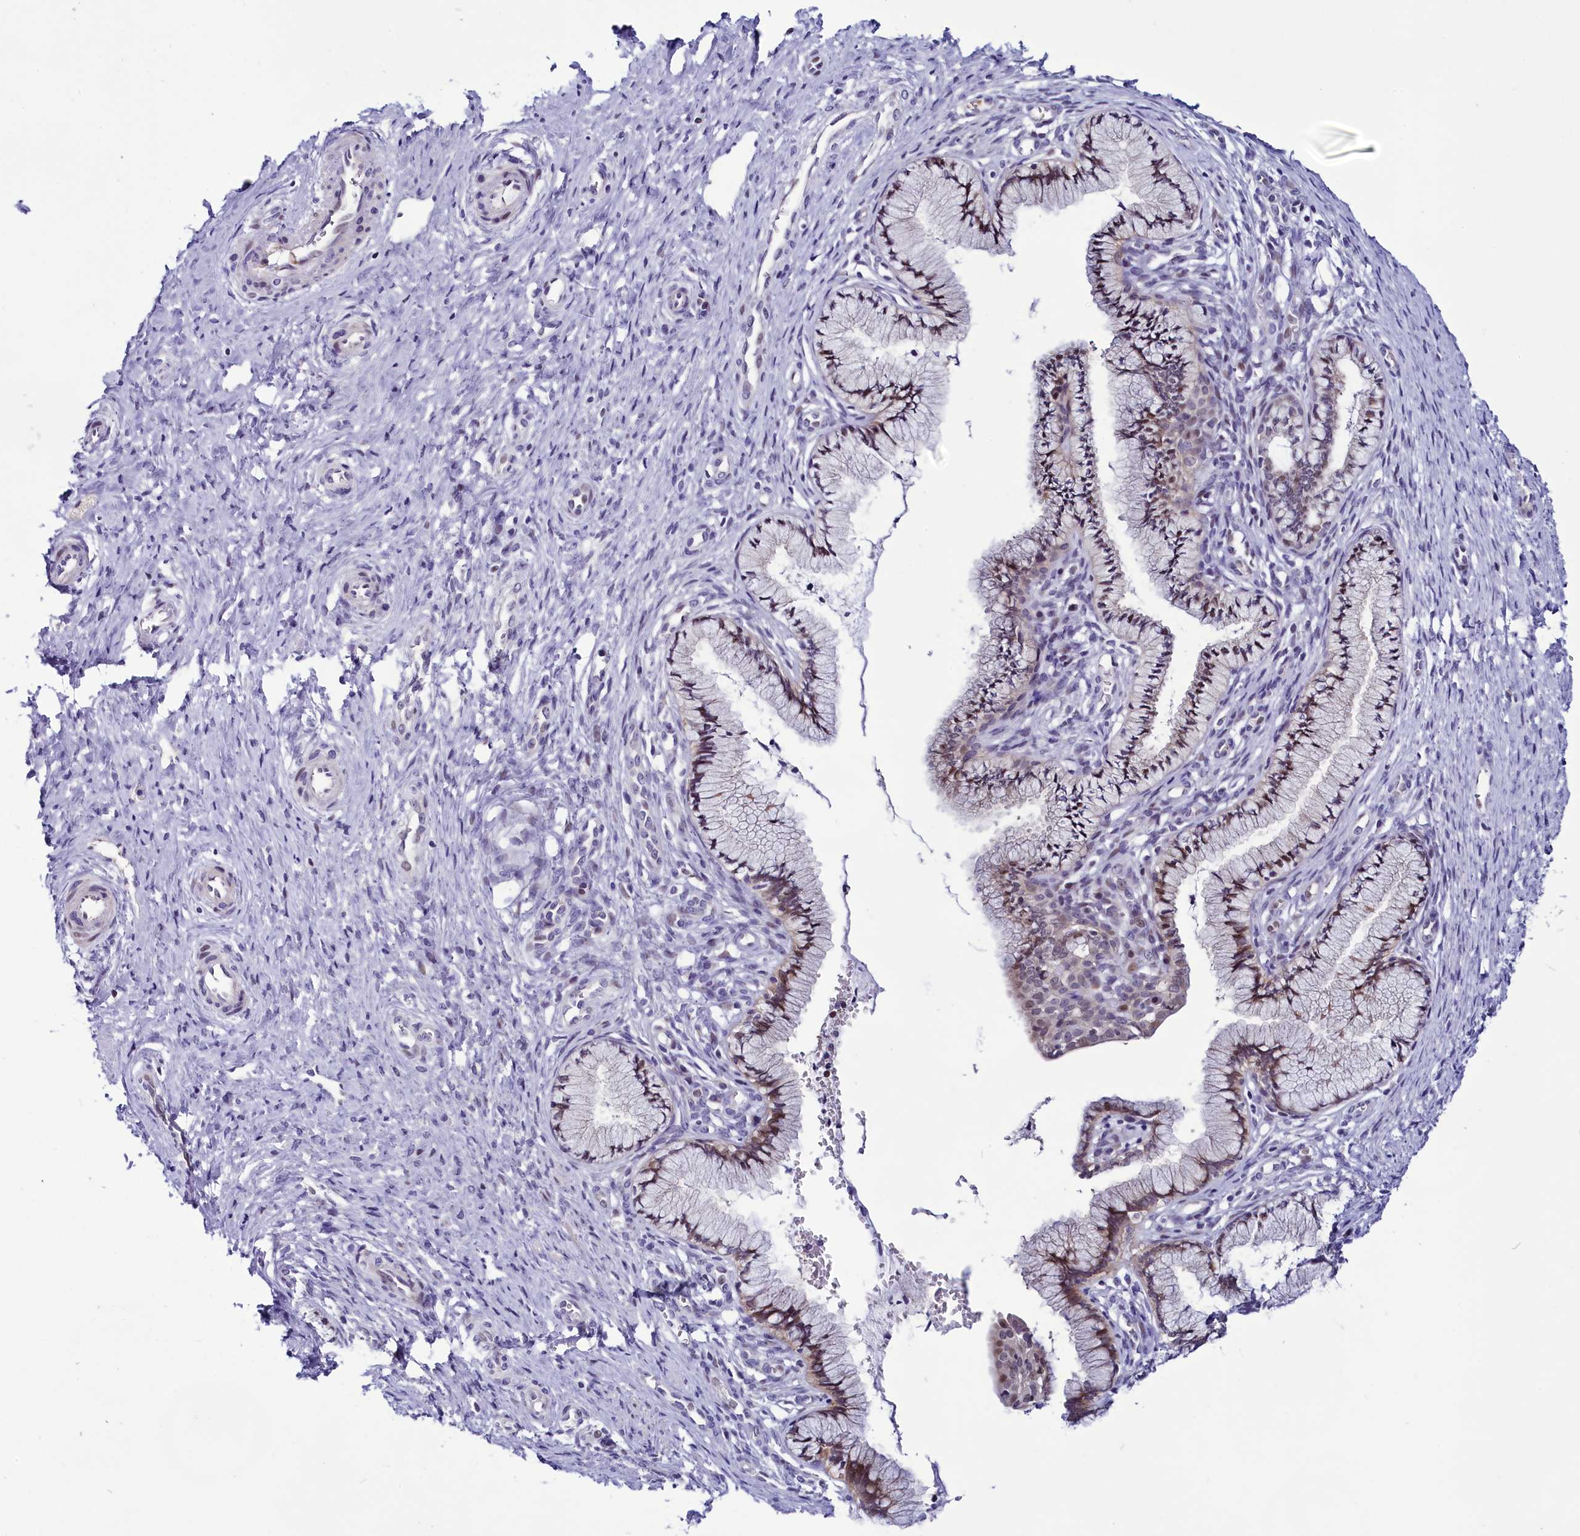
{"staining": {"intensity": "moderate", "quantity": "25%-75%", "location": "cytoplasmic/membranous,nuclear"}, "tissue": "cervix", "cell_type": "Glandular cells", "image_type": "normal", "snomed": [{"axis": "morphology", "description": "Normal tissue, NOS"}, {"axis": "topography", "description": "Cervix"}], "caption": "Brown immunohistochemical staining in normal cervix exhibits moderate cytoplasmic/membranous,nuclear positivity in approximately 25%-75% of glandular cells.", "gene": "CCDC106", "patient": {"sex": "female", "age": 36}}